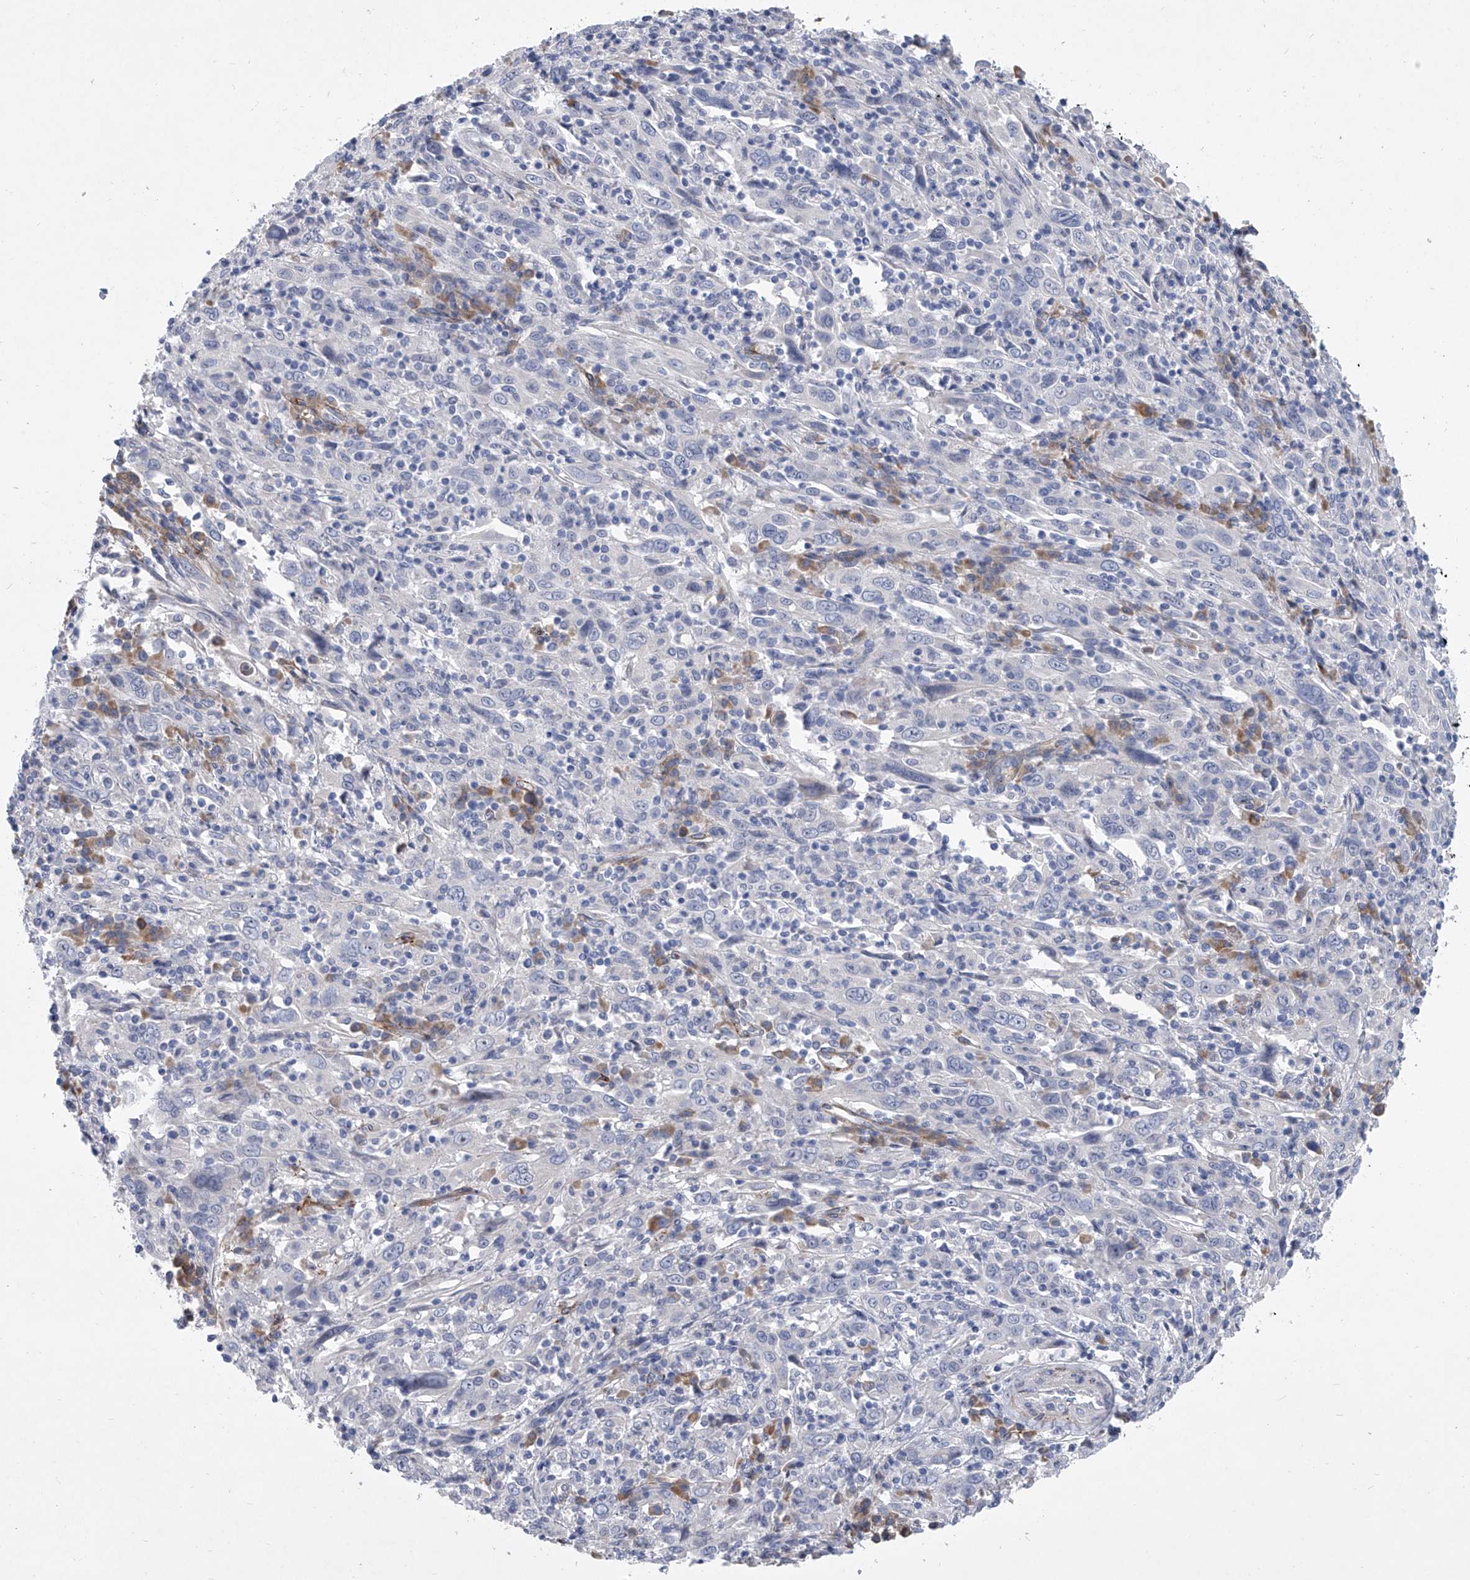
{"staining": {"intensity": "negative", "quantity": "none", "location": "none"}, "tissue": "cervical cancer", "cell_type": "Tumor cells", "image_type": "cancer", "snomed": [{"axis": "morphology", "description": "Squamous cell carcinoma, NOS"}, {"axis": "topography", "description": "Cervix"}], "caption": "Immunohistochemistry (IHC) of cervical cancer (squamous cell carcinoma) exhibits no positivity in tumor cells.", "gene": "ALG14", "patient": {"sex": "female", "age": 46}}